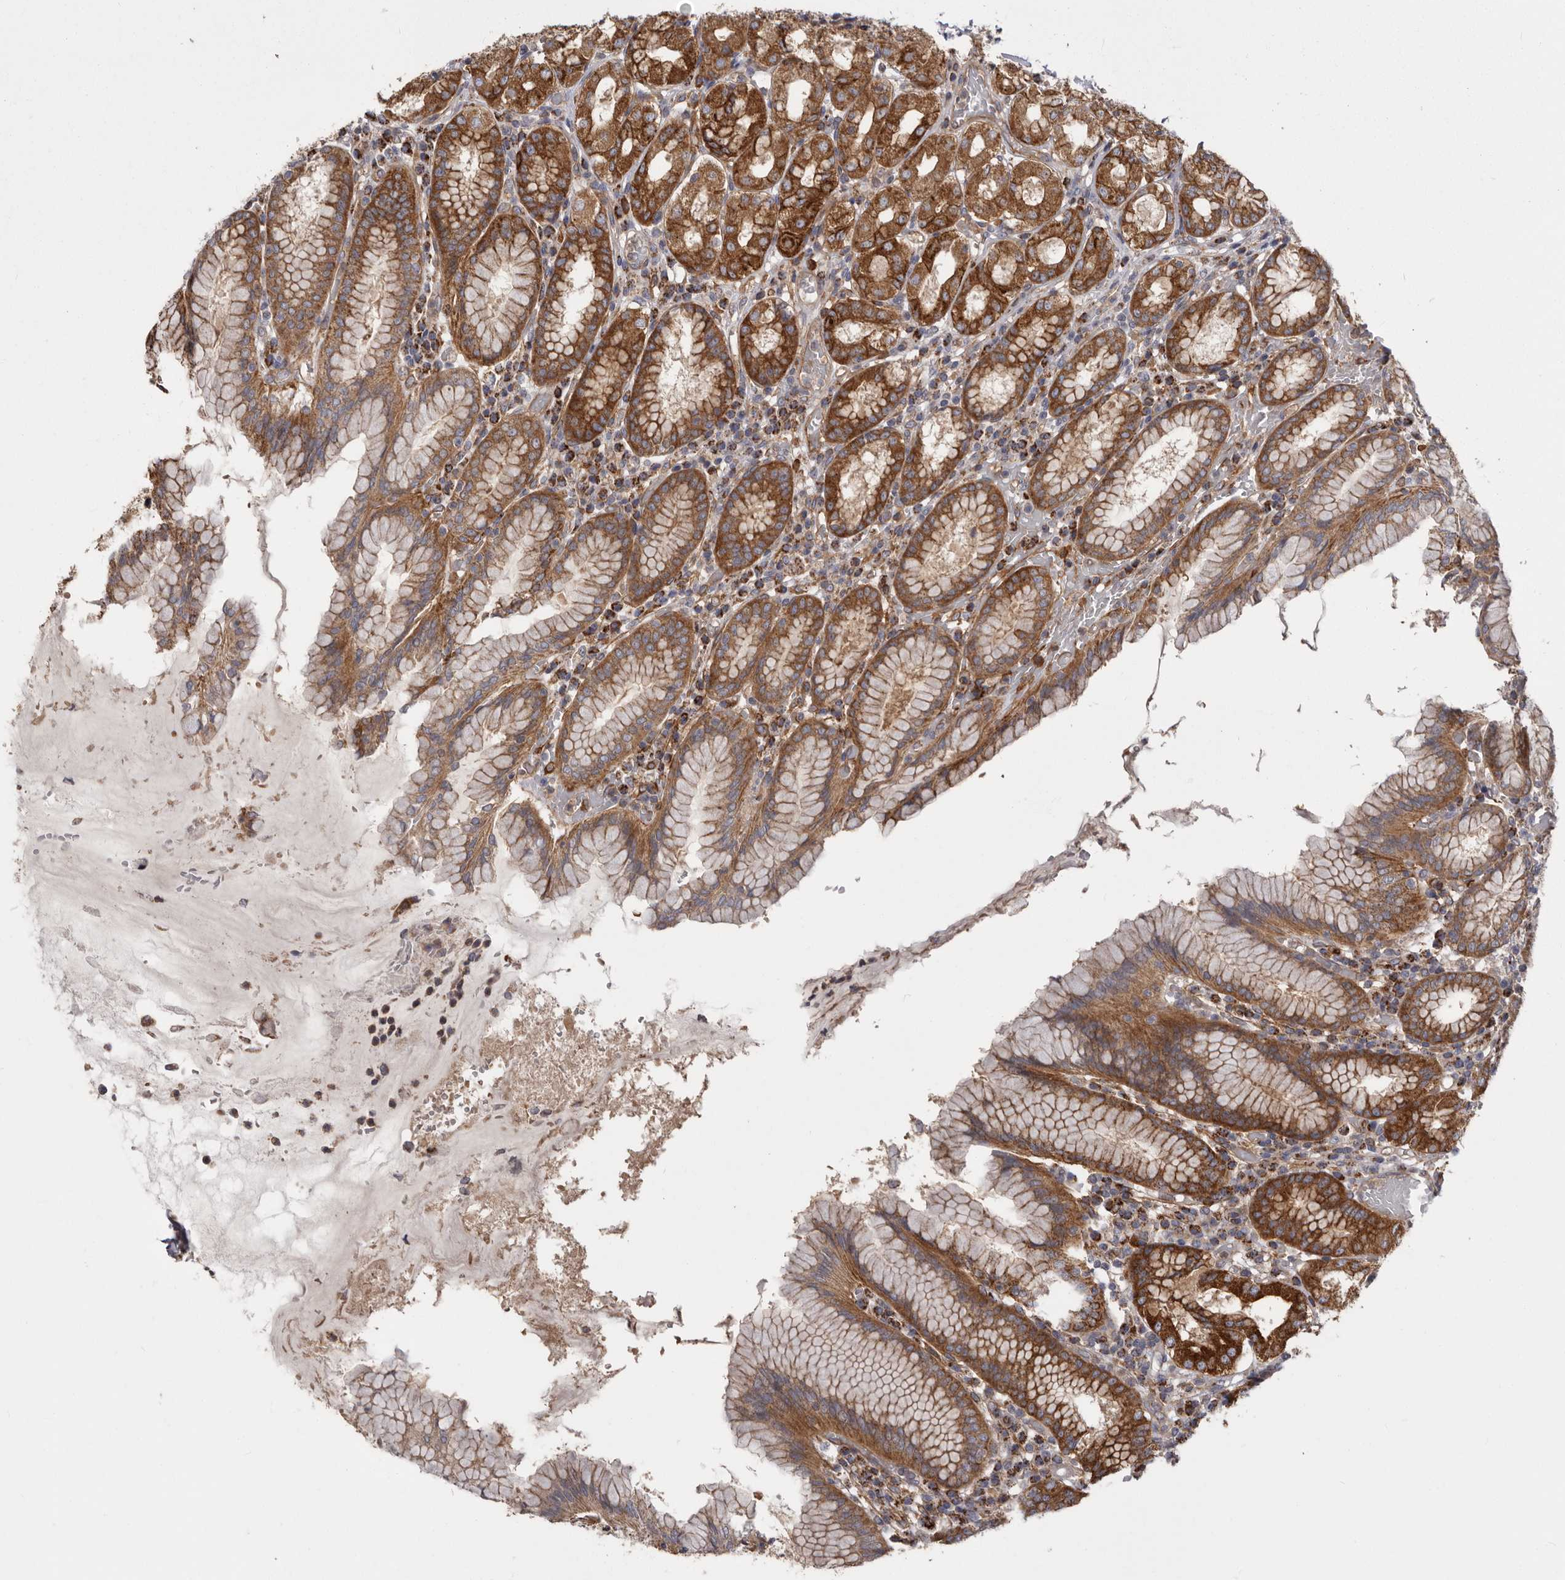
{"staining": {"intensity": "strong", "quantity": ">75%", "location": "cytoplasmic/membranous"}, "tissue": "stomach", "cell_type": "Glandular cells", "image_type": "normal", "snomed": [{"axis": "morphology", "description": "Normal tissue, NOS"}, {"axis": "topography", "description": "Stomach"}, {"axis": "topography", "description": "Stomach, lower"}], "caption": "Immunohistochemistry (IHC) micrograph of normal stomach: human stomach stained using IHC displays high levels of strong protein expression localized specifically in the cytoplasmic/membranous of glandular cells, appearing as a cytoplasmic/membranous brown color.", "gene": "ENAH", "patient": {"sex": "female", "age": 56}}